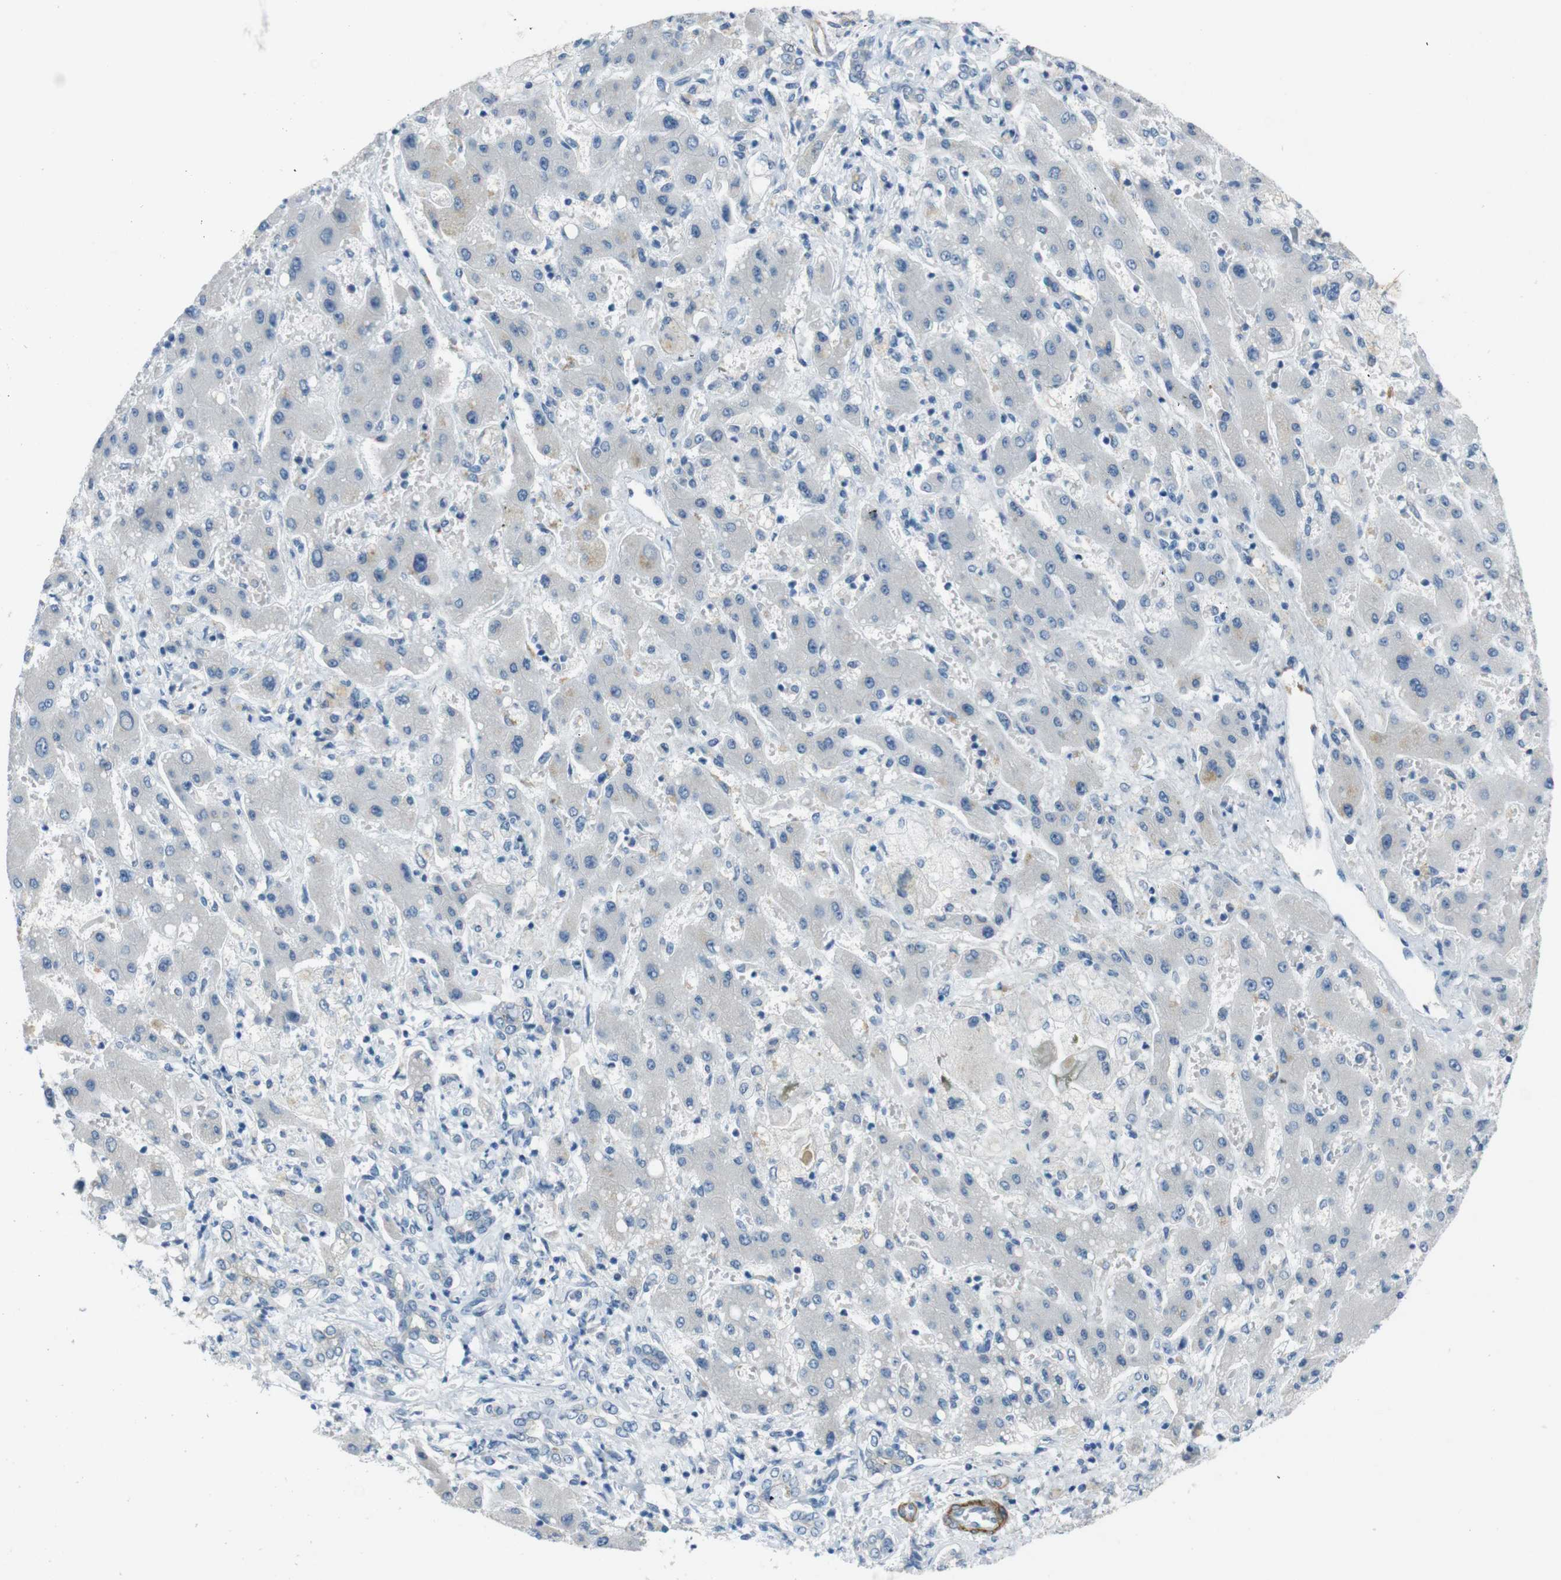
{"staining": {"intensity": "negative", "quantity": "none", "location": "none"}, "tissue": "liver cancer", "cell_type": "Tumor cells", "image_type": "cancer", "snomed": [{"axis": "morphology", "description": "Cholangiocarcinoma"}, {"axis": "topography", "description": "Liver"}], "caption": "Tumor cells show no significant positivity in liver cholangiocarcinoma.", "gene": "HRH2", "patient": {"sex": "male", "age": 50}}